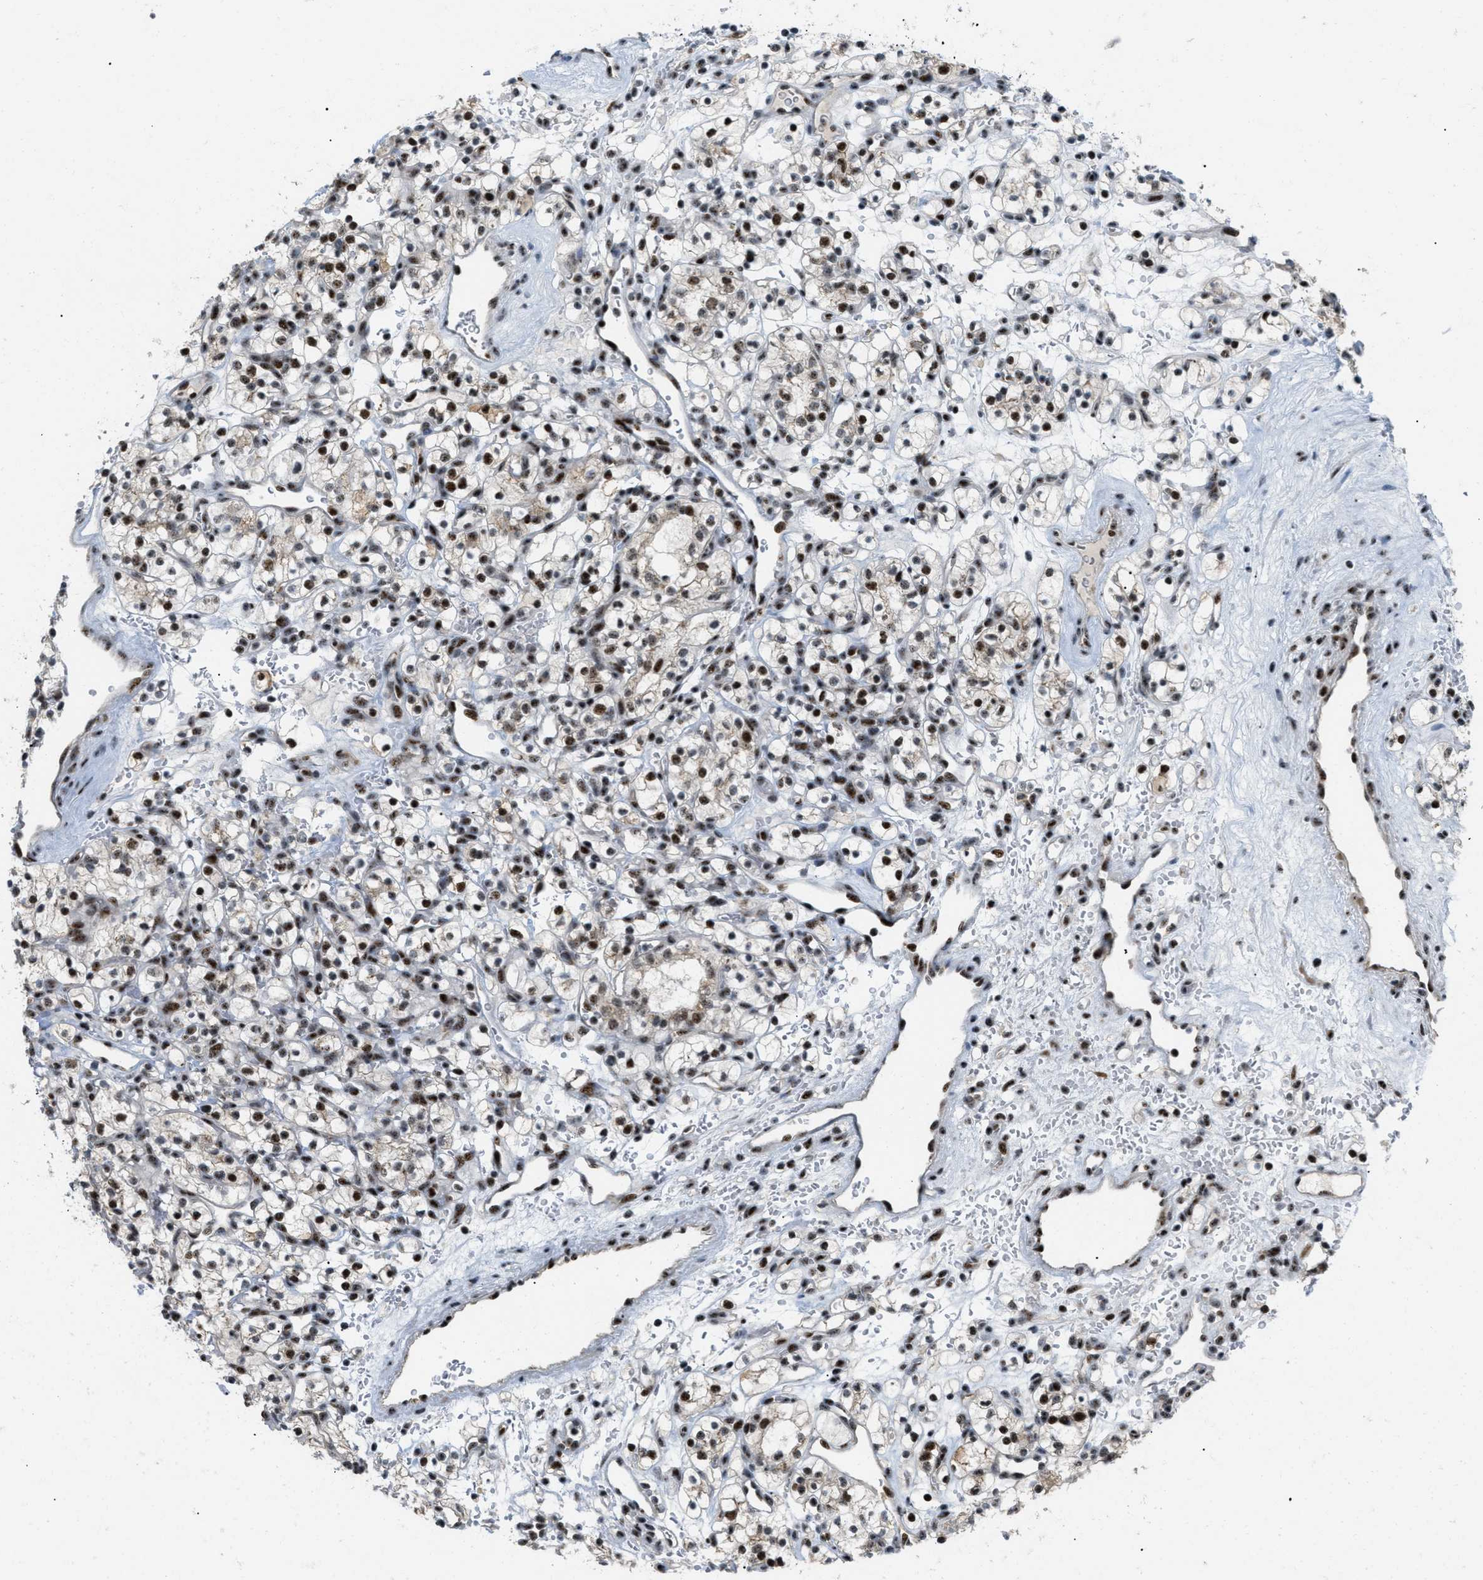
{"staining": {"intensity": "moderate", "quantity": ">75%", "location": "nuclear"}, "tissue": "renal cancer", "cell_type": "Tumor cells", "image_type": "cancer", "snomed": [{"axis": "morphology", "description": "Adenocarcinoma, NOS"}, {"axis": "topography", "description": "Kidney"}], "caption": "Immunohistochemistry (IHC) (DAB (3,3'-diaminobenzidine)) staining of renal cancer (adenocarcinoma) reveals moderate nuclear protein positivity in approximately >75% of tumor cells.", "gene": "CDR2", "patient": {"sex": "female", "age": 57}}